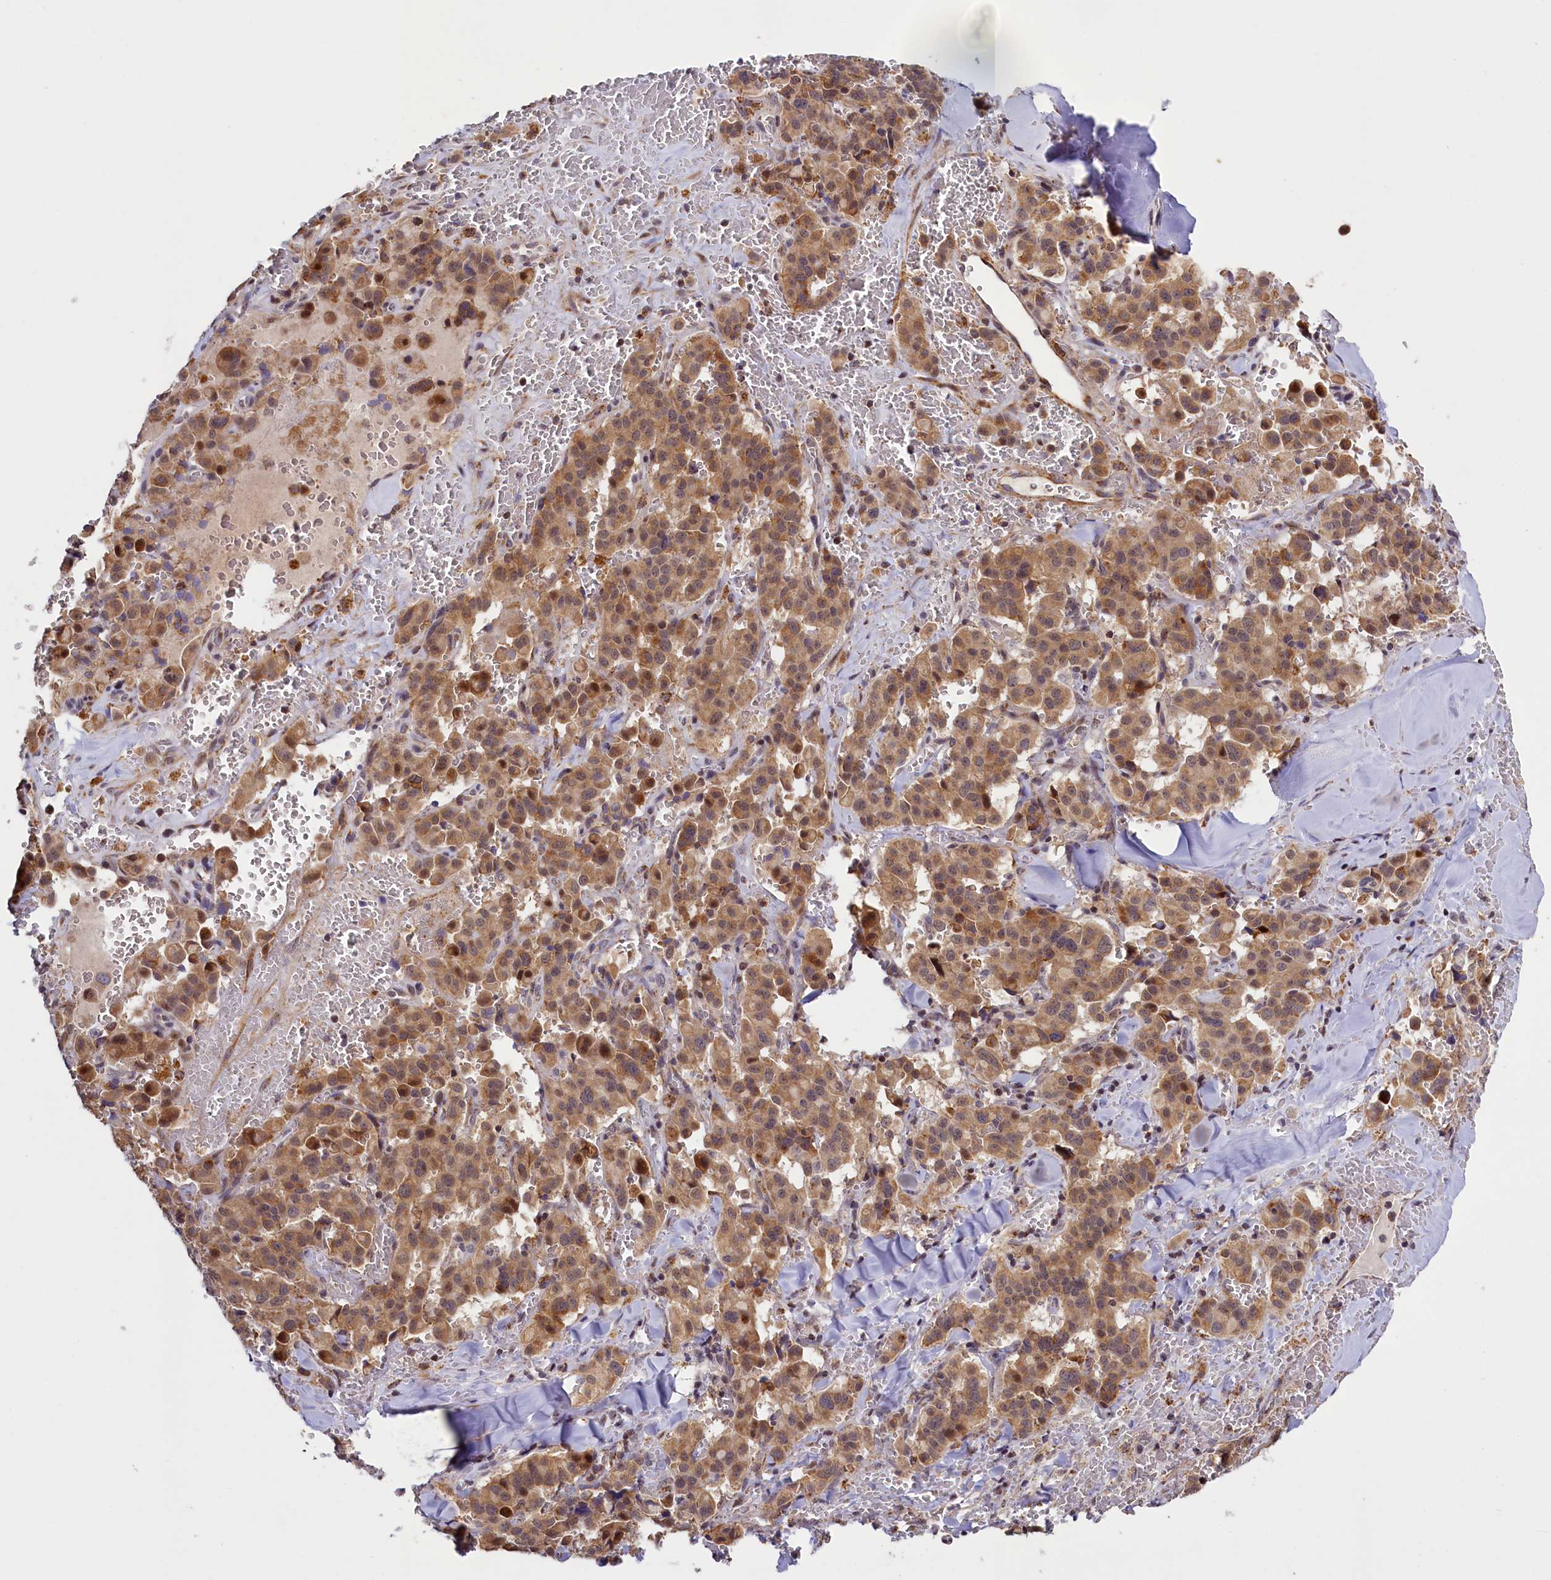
{"staining": {"intensity": "moderate", "quantity": ">75%", "location": "cytoplasmic/membranous"}, "tissue": "pancreatic cancer", "cell_type": "Tumor cells", "image_type": "cancer", "snomed": [{"axis": "morphology", "description": "Adenocarcinoma, NOS"}, {"axis": "topography", "description": "Pancreas"}], "caption": "The histopathology image shows staining of pancreatic cancer (adenocarcinoma), revealing moderate cytoplasmic/membranous protein staining (brown color) within tumor cells. (Brightfield microscopy of DAB IHC at high magnification).", "gene": "DYNC2H1", "patient": {"sex": "male", "age": 65}}